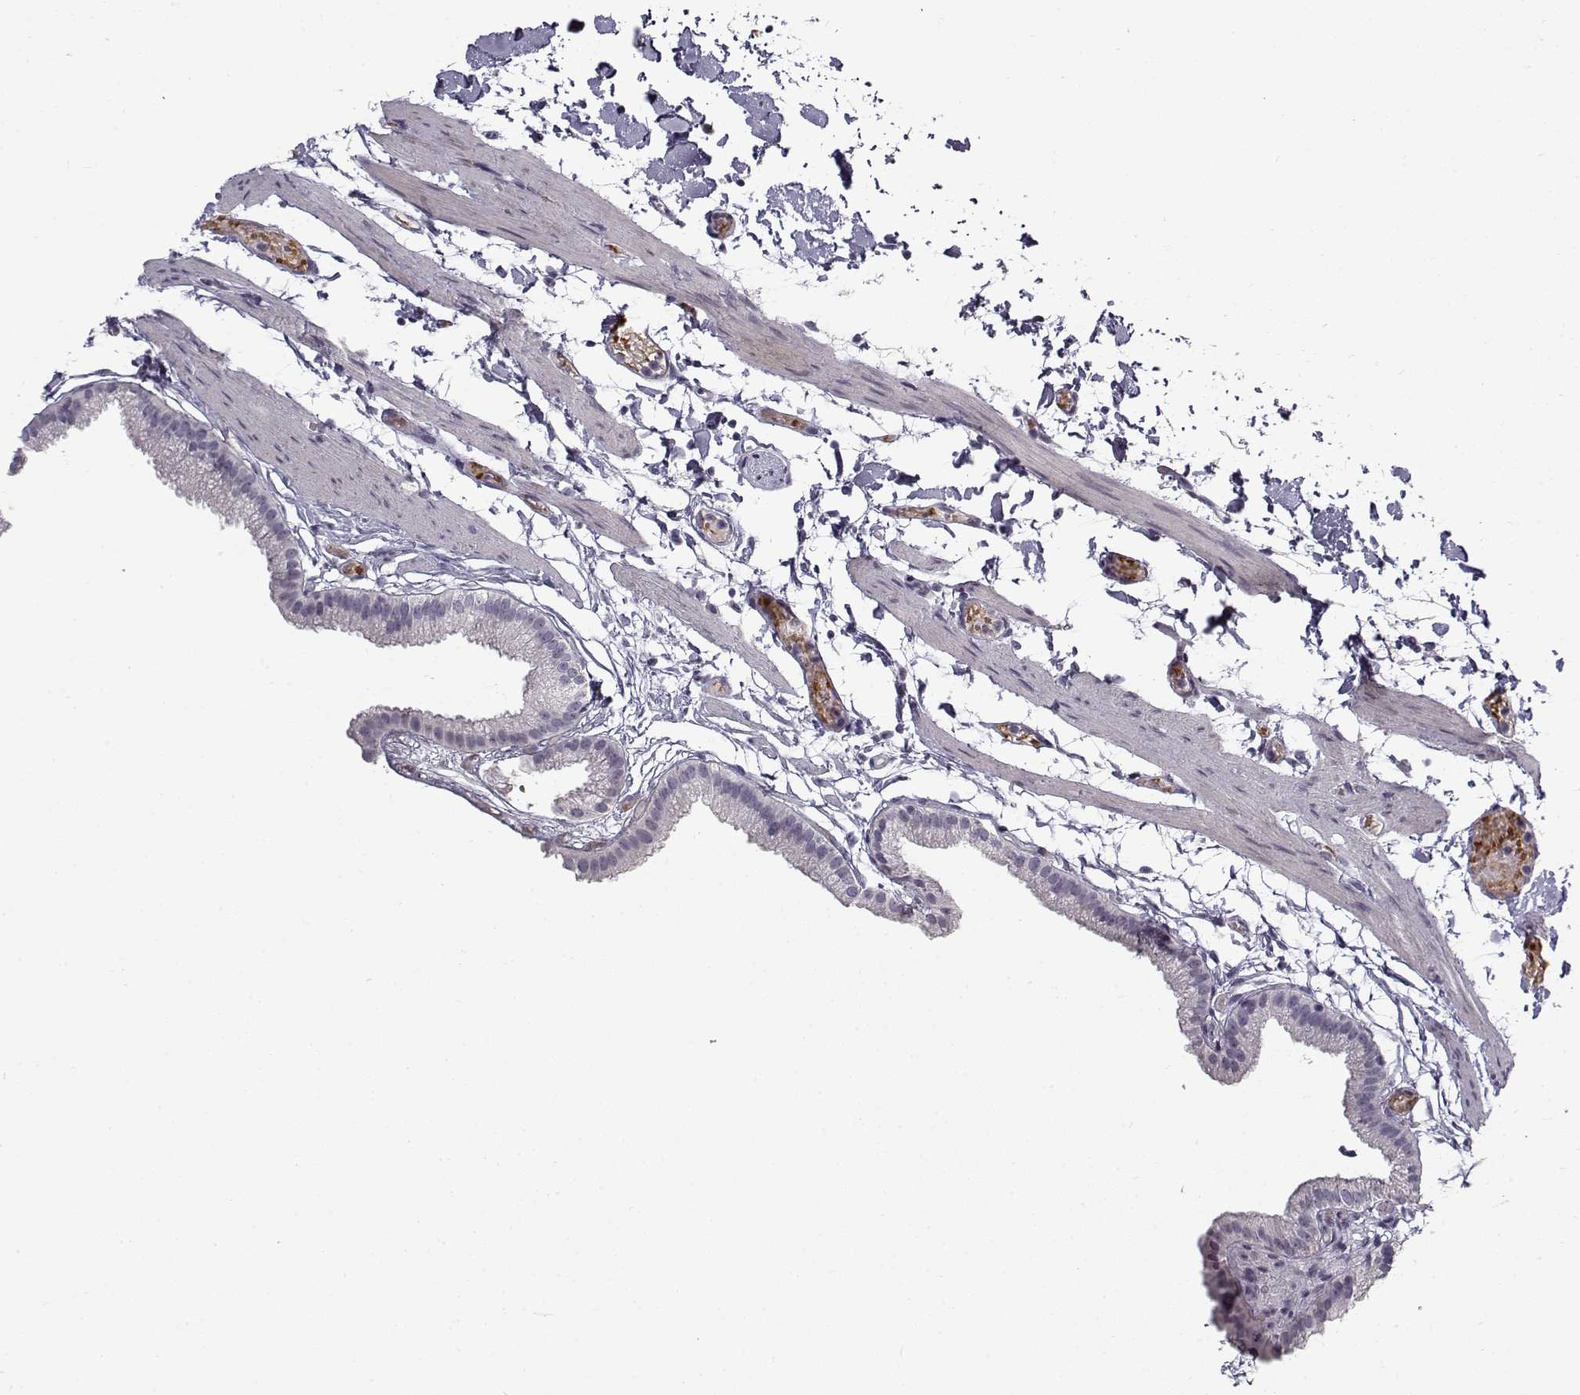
{"staining": {"intensity": "negative", "quantity": "none", "location": "none"}, "tissue": "gallbladder", "cell_type": "Glandular cells", "image_type": "normal", "snomed": [{"axis": "morphology", "description": "Normal tissue, NOS"}, {"axis": "topography", "description": "Gallbladder"}], "caption": "Human gallbladder stained for a protein using immunohistochemistry (IHC) shows no staining in glandular cells.", "gene": "SNCA", "patient": {"sex": "female", "age": 45}}